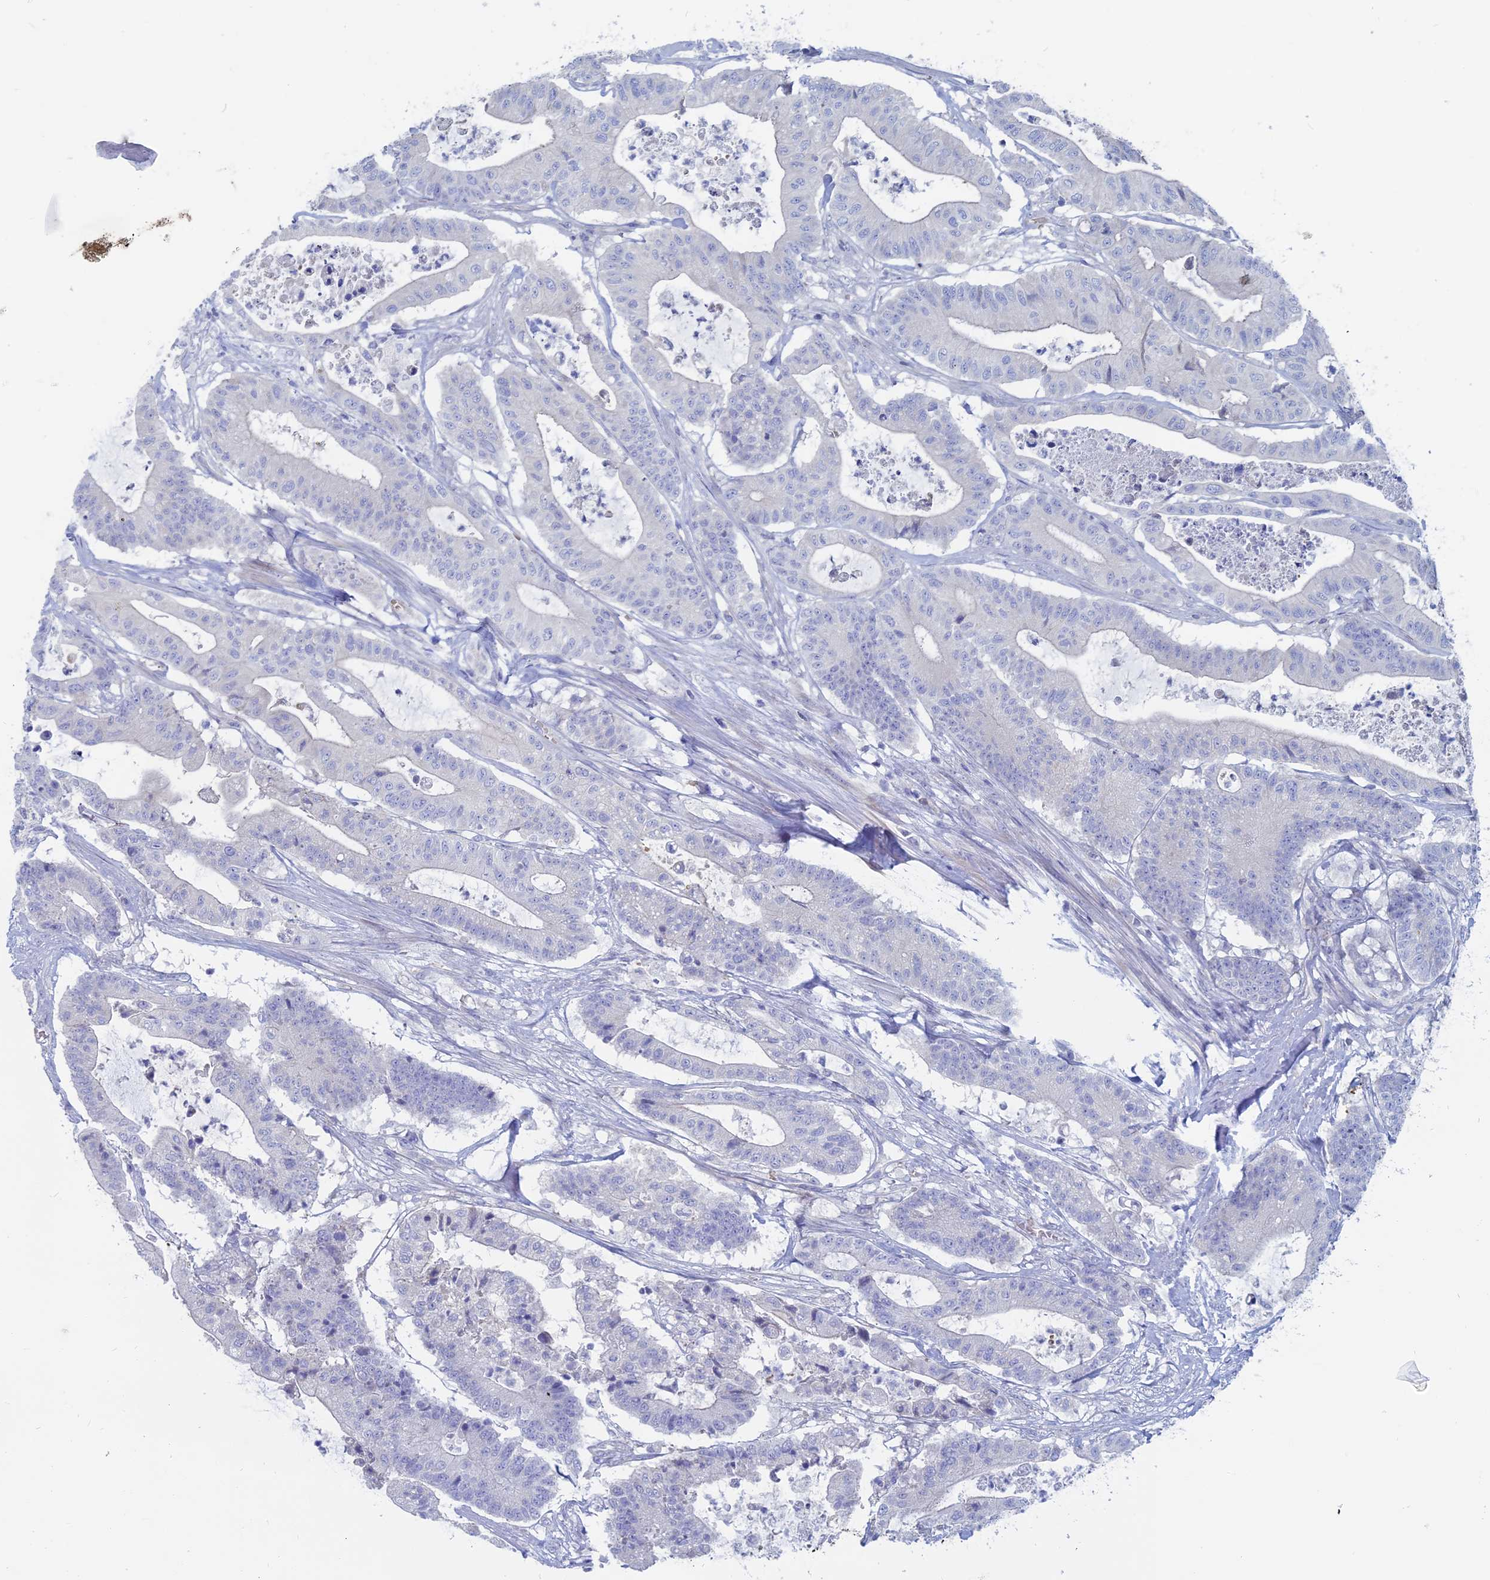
{"staining": {"intensity": "negative", "quantity": "none", "location": "none"}, "tissue": "colorectal cancer", "cell_type": "Tumor cells", "image_type": "cancer", "snomed": [{"axis": "morphology", "description": "Adenocarcinoma, NOS"}, {"axis": "topography", "description": "Colon"}], "caption": "Immunohistochemistry of human colorectal cancer exhibits no staining in tumor cells. (DAB (3,3'-diaminobenzidine) IHC visualized using brightfield microscopy, high magnification).", "gene": "TBC1D30", "patient": {"sex": "female", "age": 84}}